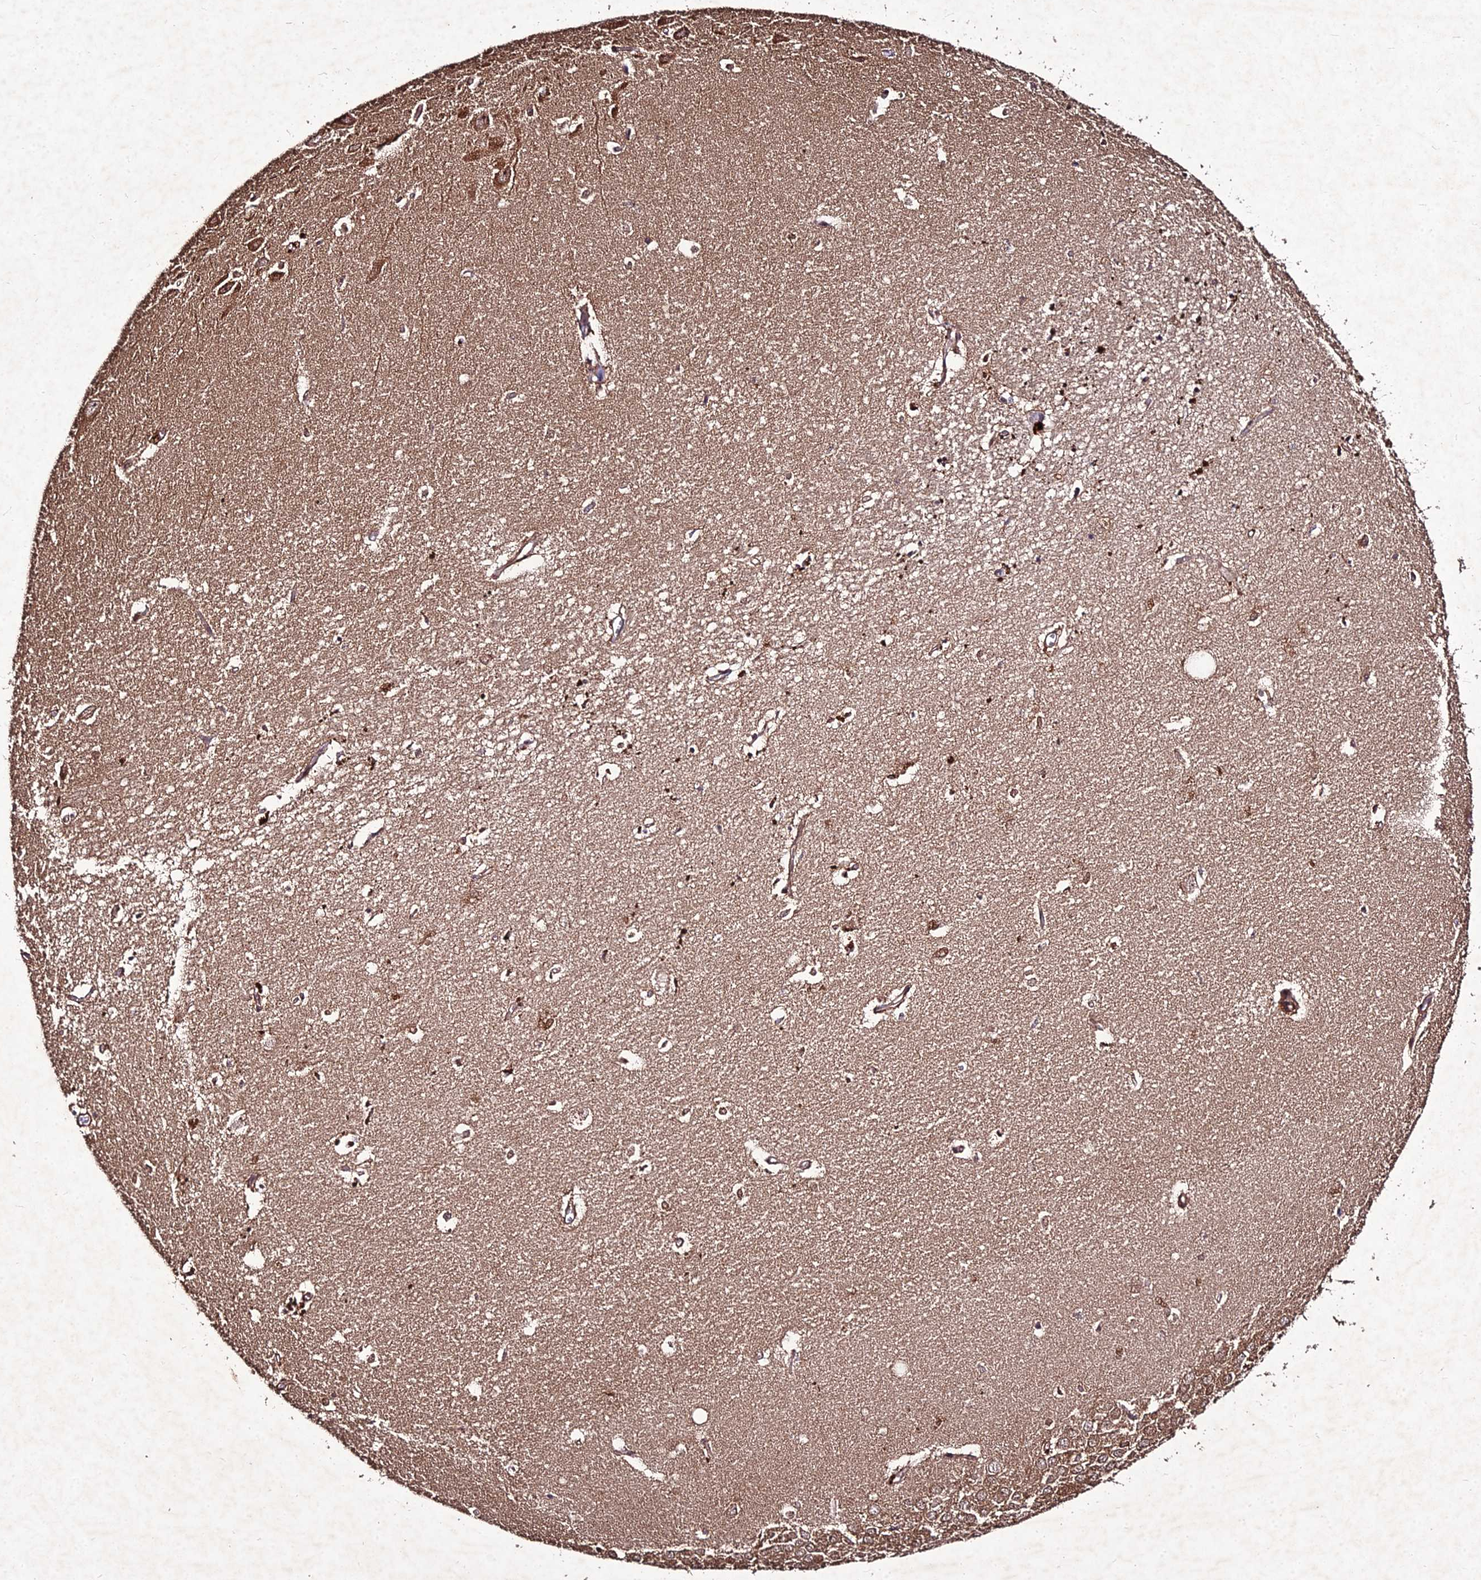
{"staining": {"intensity": "moderate", "quantity": "<25%", "location": "cytoplasmic/membranous"}, "tissue": "hippocampus", "cell_type": "Glial cells", "image_type": "normal", "snomed": [{"axis": "morphology", "description": "Normal tissue, NOS"}, {"axis": "topography", "description": "Hippocampus"}], "caption": "A low amount of moderate cytoplasmic/membranous staining is identified in approximately <25% of glial cells in normal hippocampus. (DAB (3,3'-diaminobenzidine) = brown stain, brightfield microscopy at high magnification).", "gene": "ZNF766", "patient": {"sex": "female", "age": 64}}